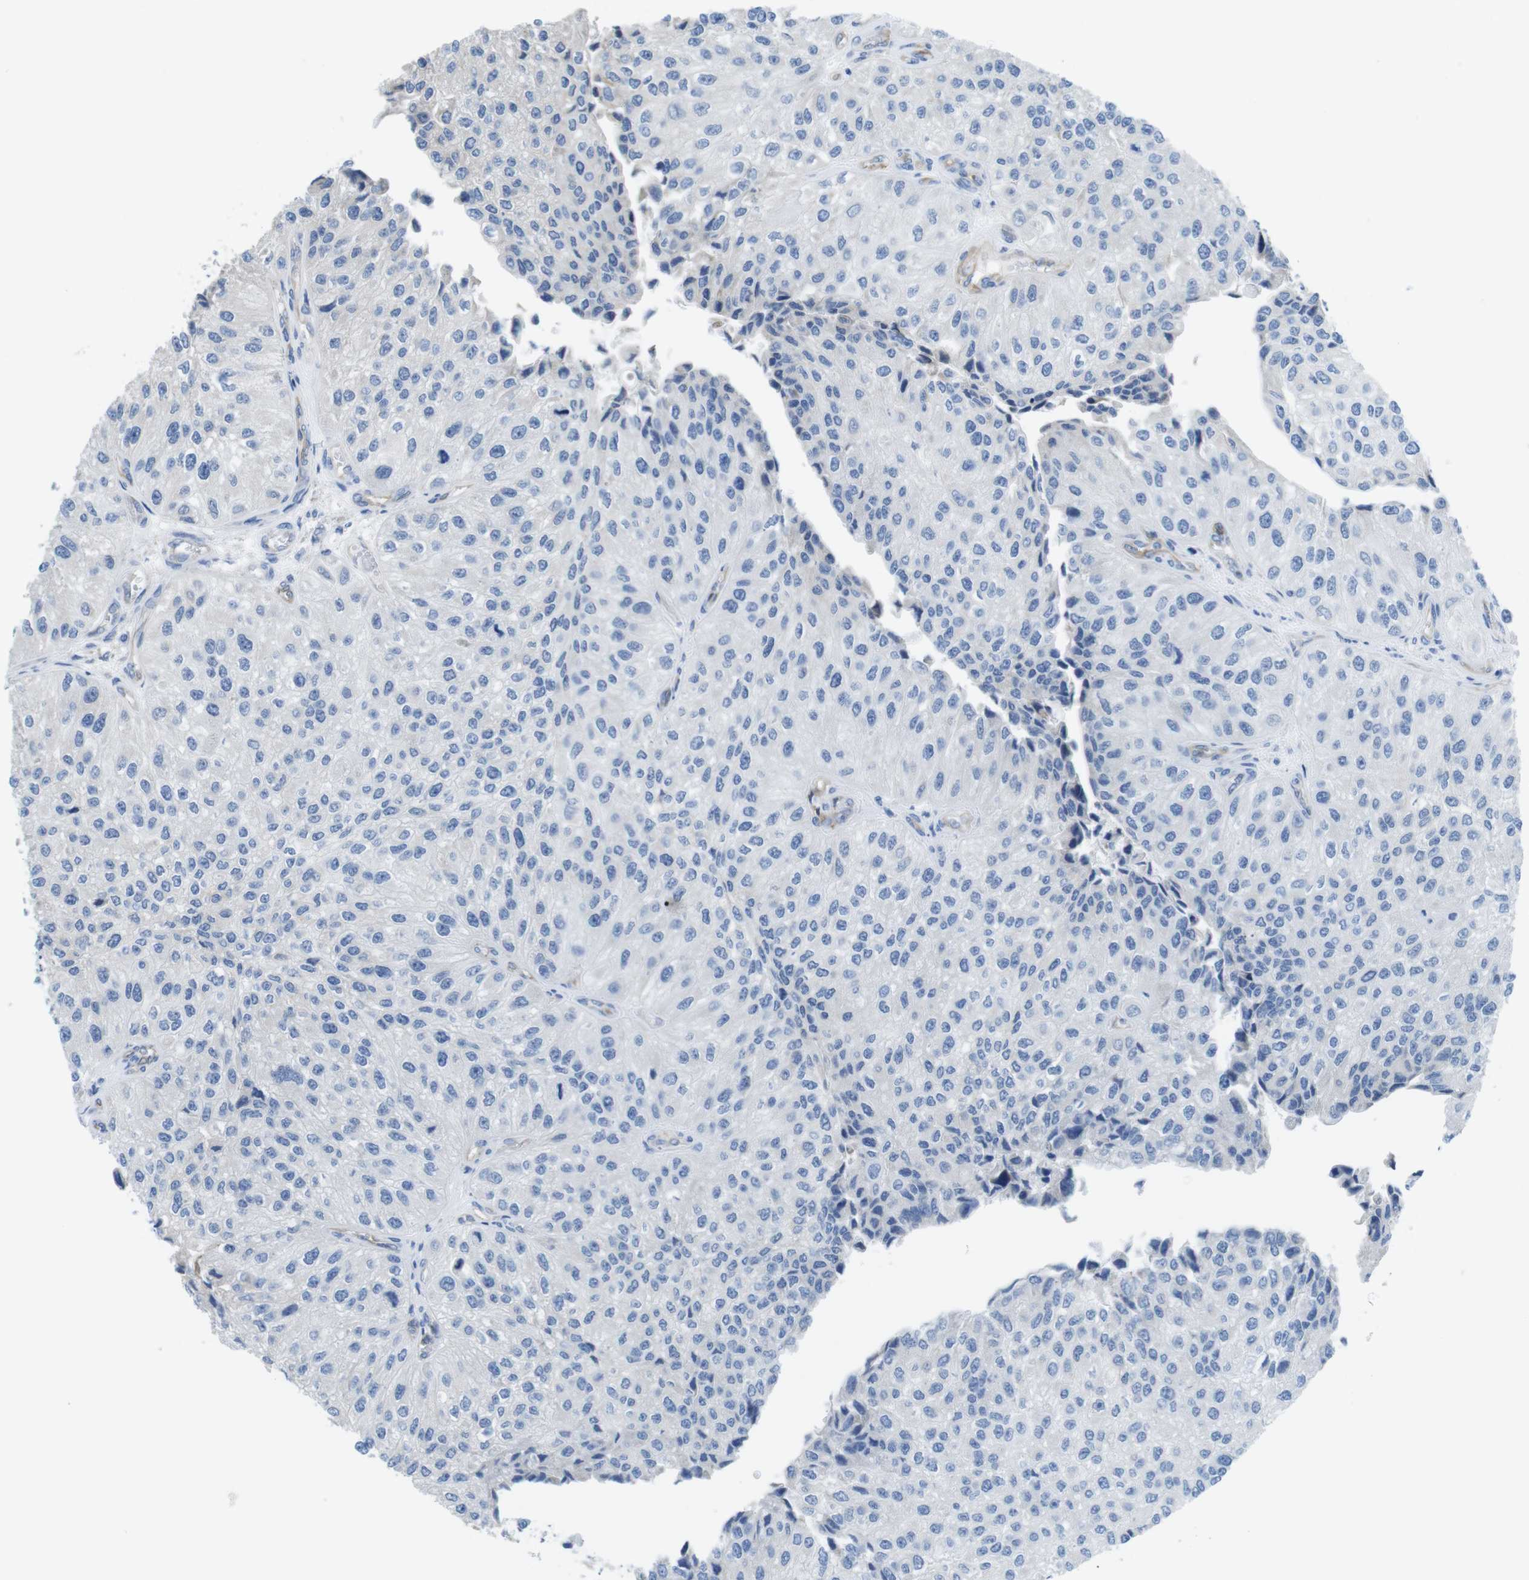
{"staining": {"intensity": "negative", "quantity": "none", "location": "none"}, "tissue": "urothelial cancer", "cell_type": "Tumor cells", "image_type": "cancer", "snomed": [{"axis": "morphology", "description": "Urothelial carcinoma, High grade"}, {"axis": "topography", "description": "Kidney"}, {"axis": "topography", "description": "Urinary bladder"}], "caption": "IHC of human urothelial cancer demonstrates no expression in tumor cells.", "gene": "CDH8", "patient": {"sex": "male", "age": 77}}